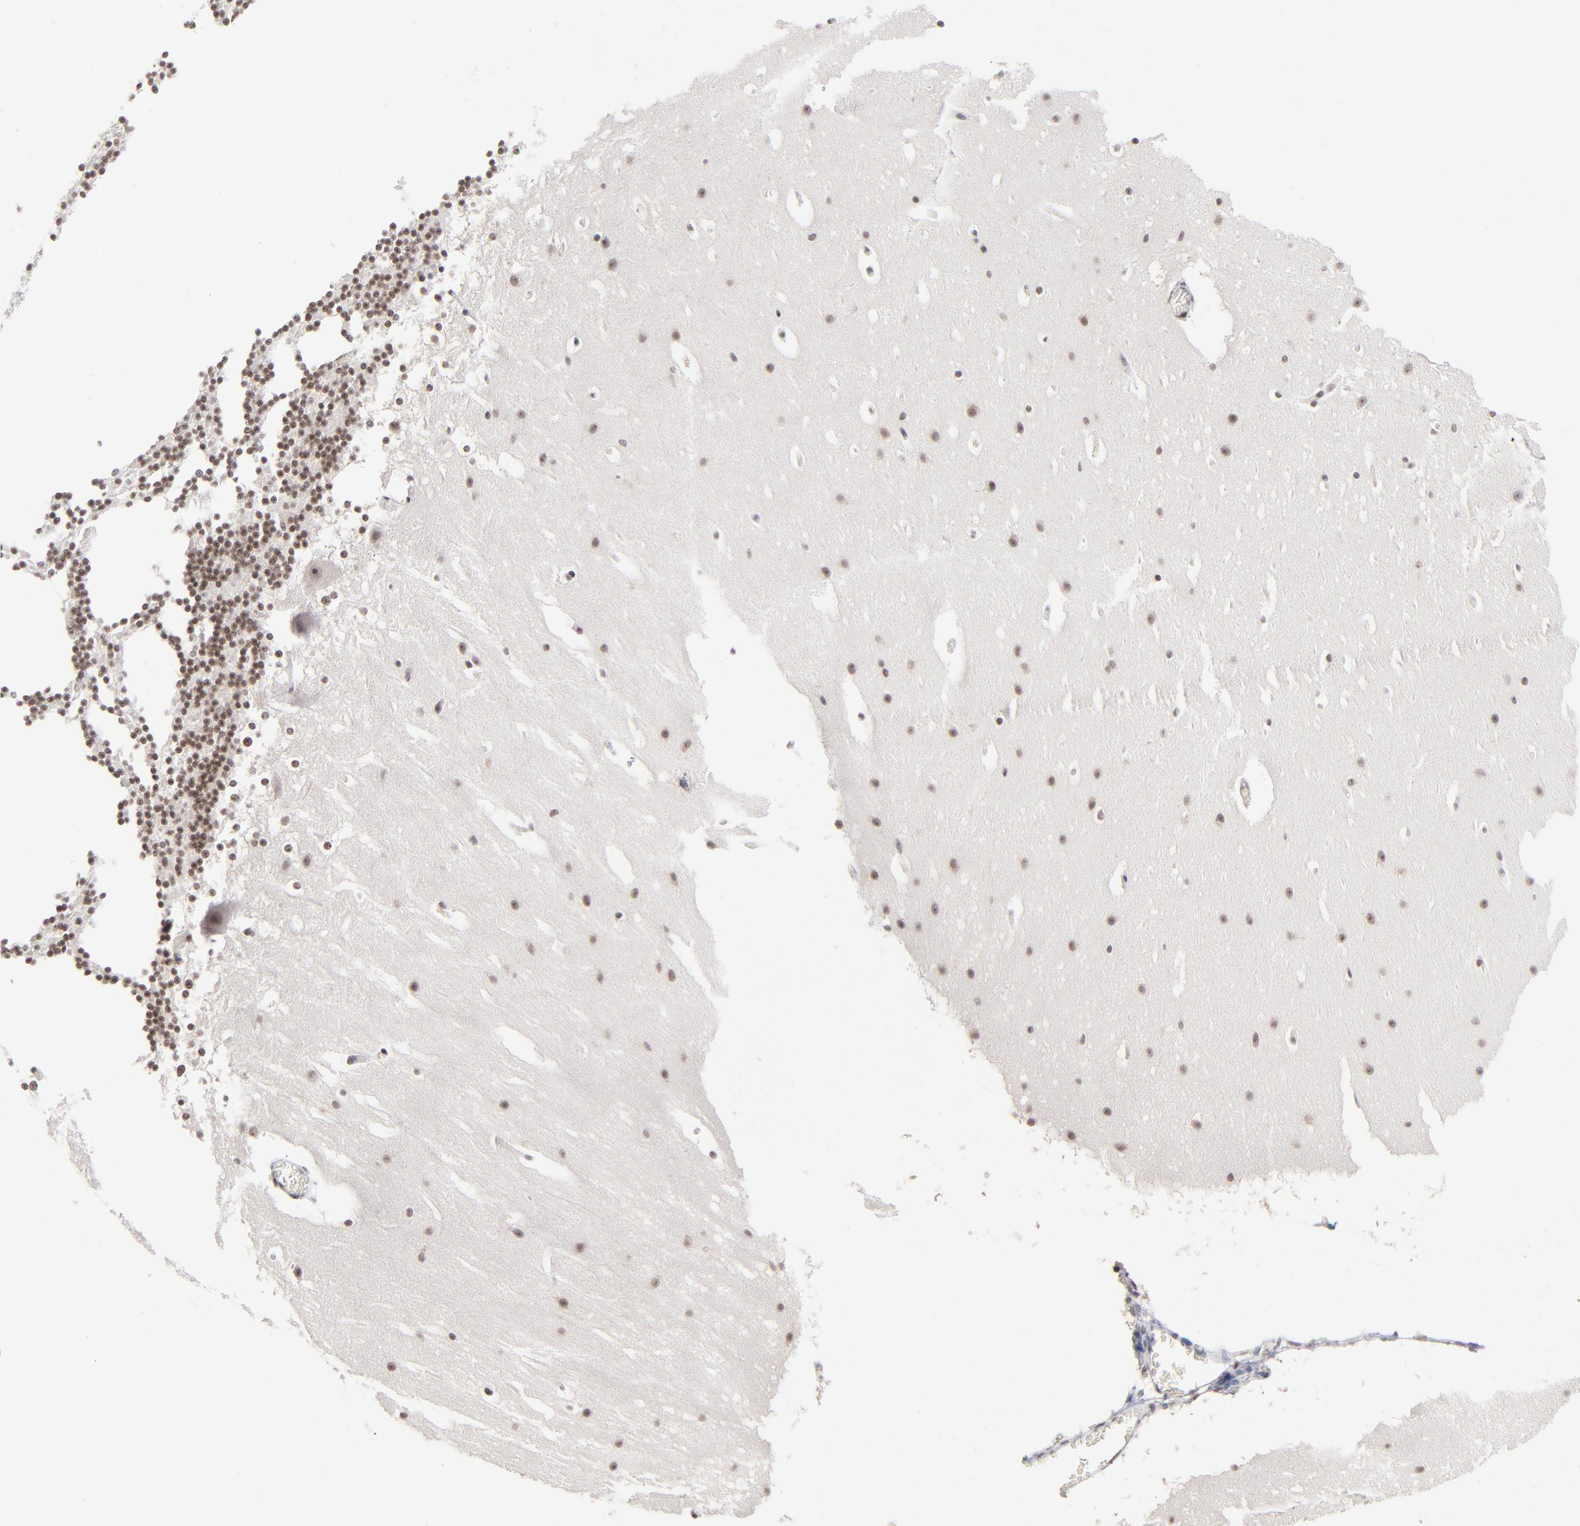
{"staining": {"intensity": "moderate", "quantity": ">75%", "location": "nuclear"}, "tissue": "cerebellum", "cell_type": "Cells in granular layer", "image_type": "normal", "snomed": [{"axis": "morphology", "description": "Normal tissue, NOS"}, {"axis": "topography", "description": "Cerebellum"}], "caption": "There is medium levels of moderate nuclear positivity in cells in granular layer of benign cerebellum, as demonstrated by immunohistochemical staining (brown color).", "gene": "ZNF143", "patient": {"sex": "female", "age": 19}}